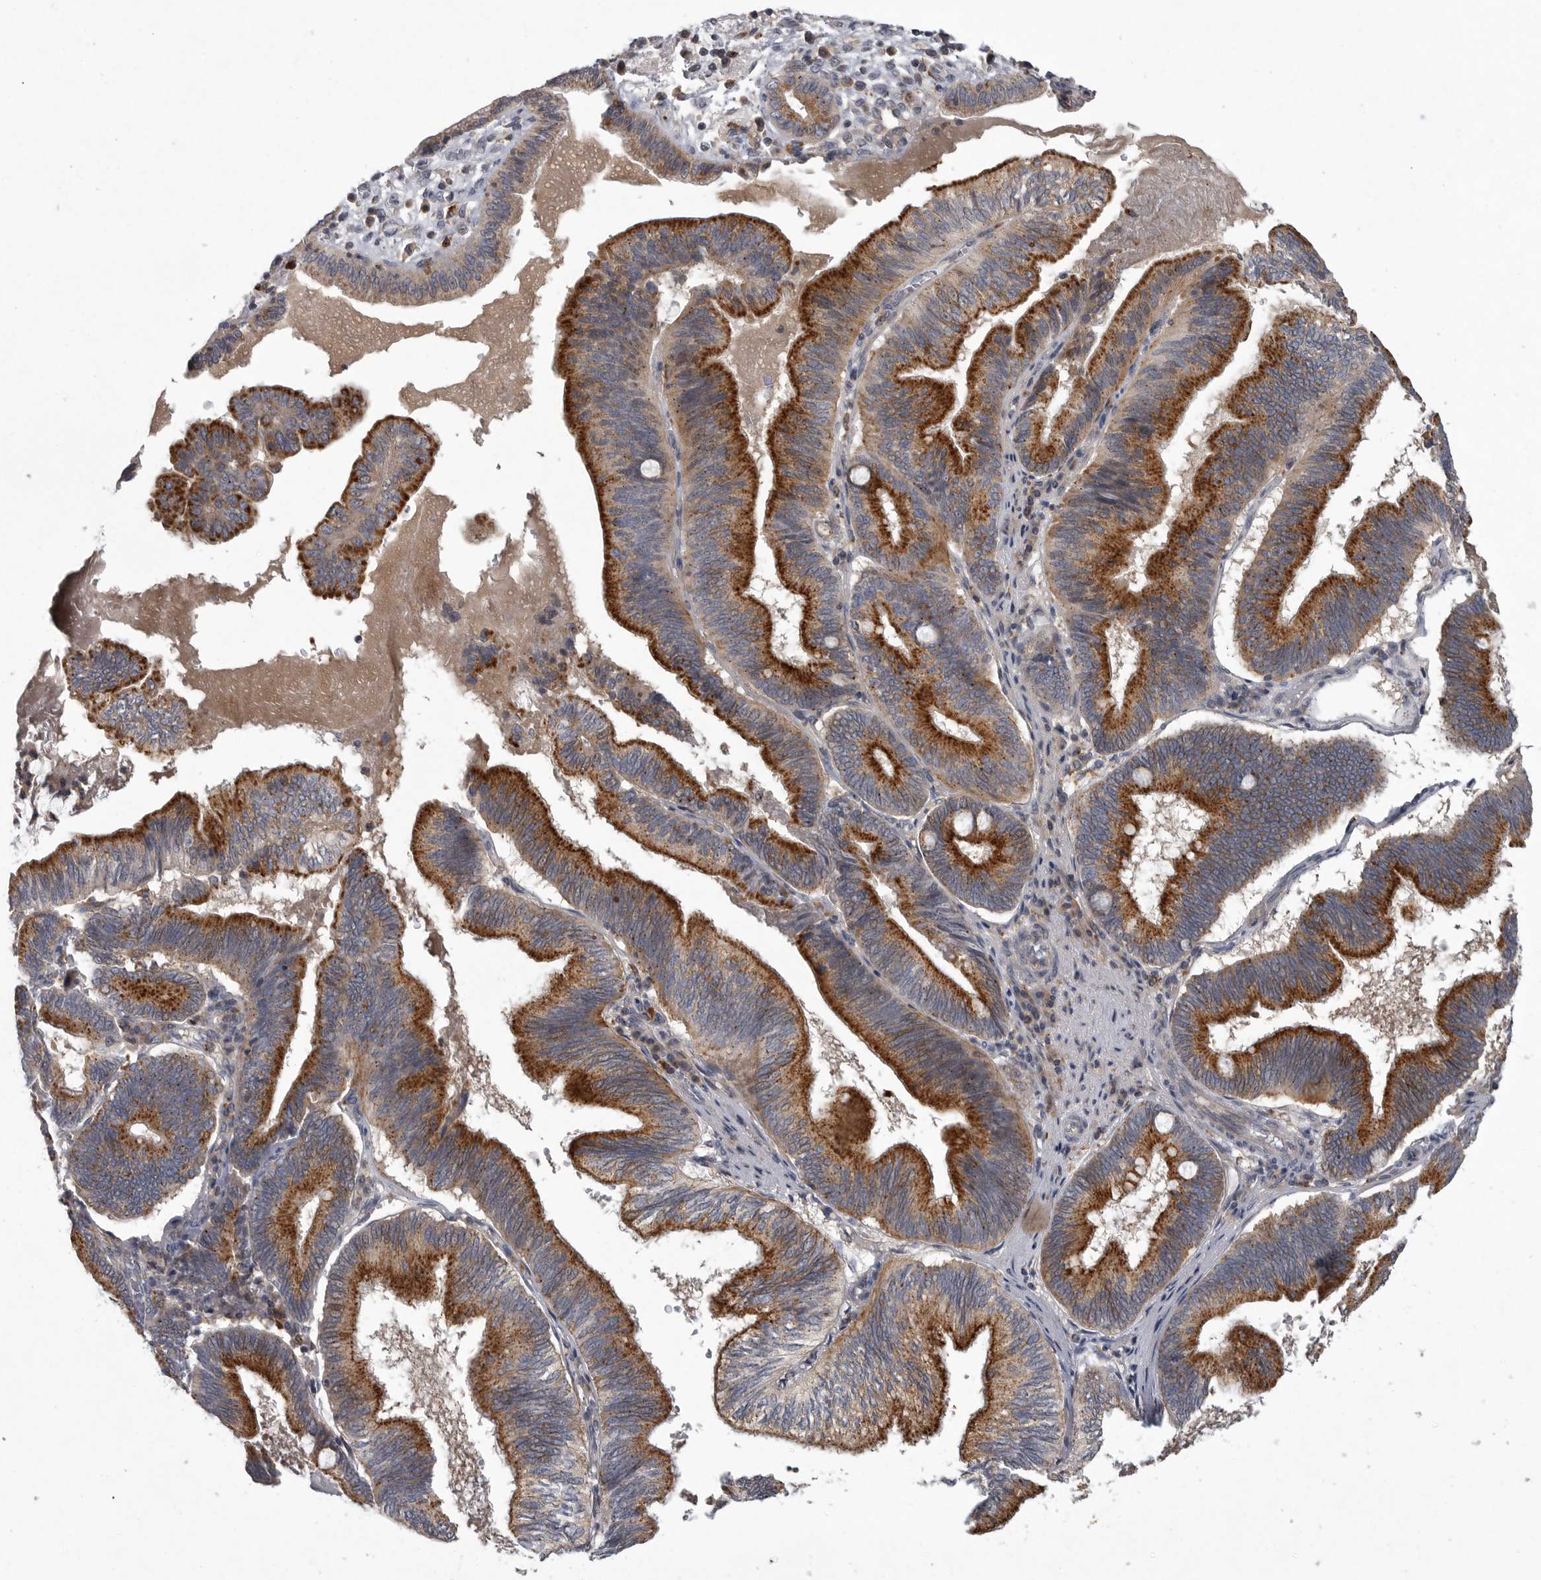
{"staining": {"intensity": "strong", "quantity": ">75%", "location": "cytoplasmic/membranous"}, "tissue": "pancreatic cancer", "cell_type": "Tumor cells", "image_type": "cancer", "snomed": [{"axis": "morphology", "description": "Adenocarcinoma, NOS"}, {"axis": "topography", "description": "Pancreas"}], "caption": "Immunohistochemistry (IHC) image of neoplastic tissue: pancreatic adenocarcinoma stained using IHC shows high levels of strong protein expression localized specifically in the cytoplasmic/membranous of tumor cells, appearing as a cytoplasmic/membranous brown color.", "gene": "LAMTOR3", "patient": {"sex": "male", "age": 82}}